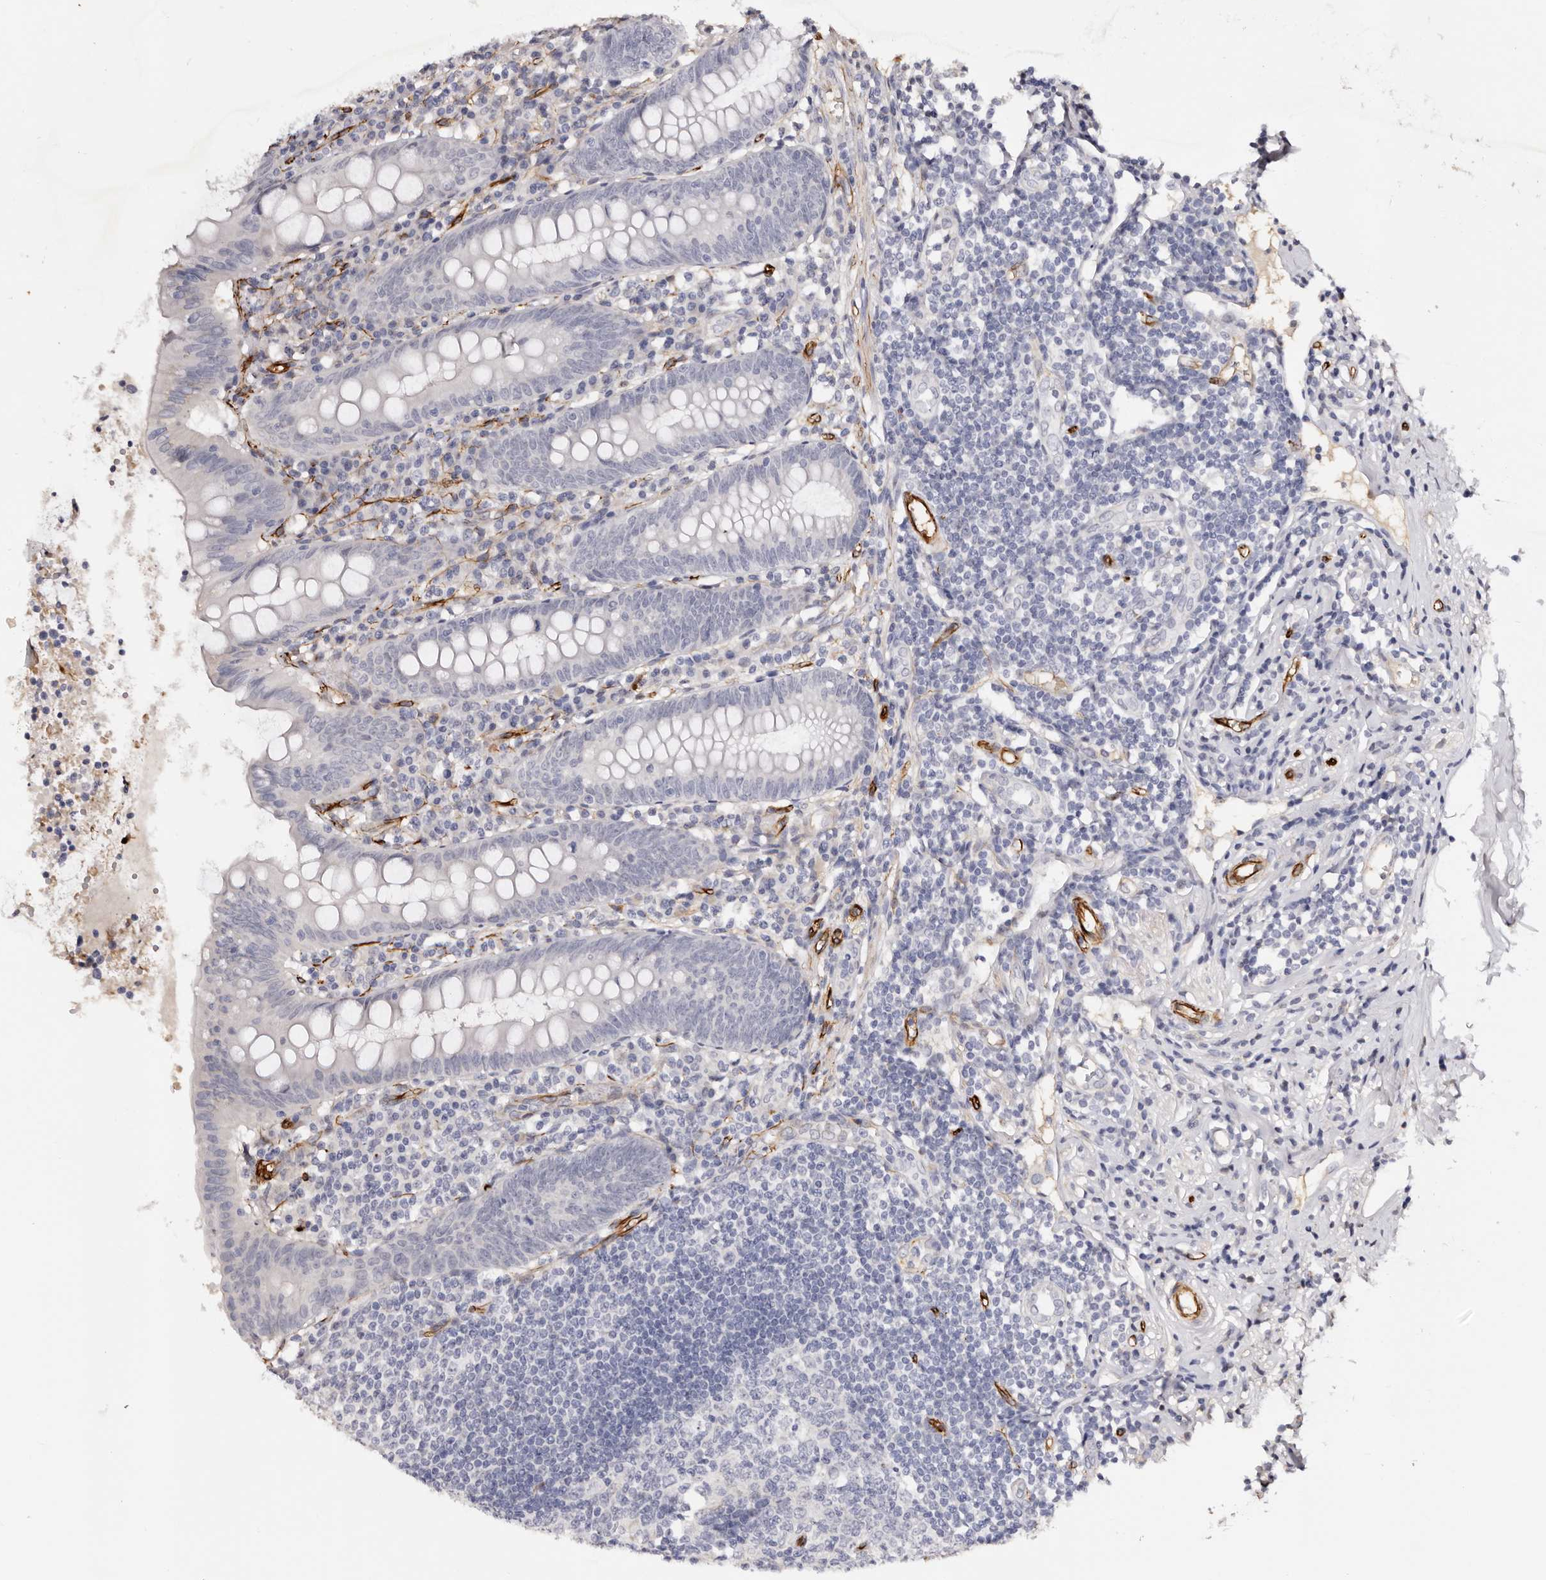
{"staining": {"intensity": "negative", "quantity": "none", "location": "none"}, "tissue": "appendix", "cell_type": "Glandular cells", "image_type": "normal", "snomed": [{"axis": "morphology", "description": "Normal tissue, NOS"}, {"axis": "topography", "description": "Appendix"}], "caption": "High power microscopy image of an IHC histopathology image of unremarkable appendix, revealing no significant positivity in glandular cells.", "gene": "ZNF557", "patient": {"sex": "female", "age": 54}}